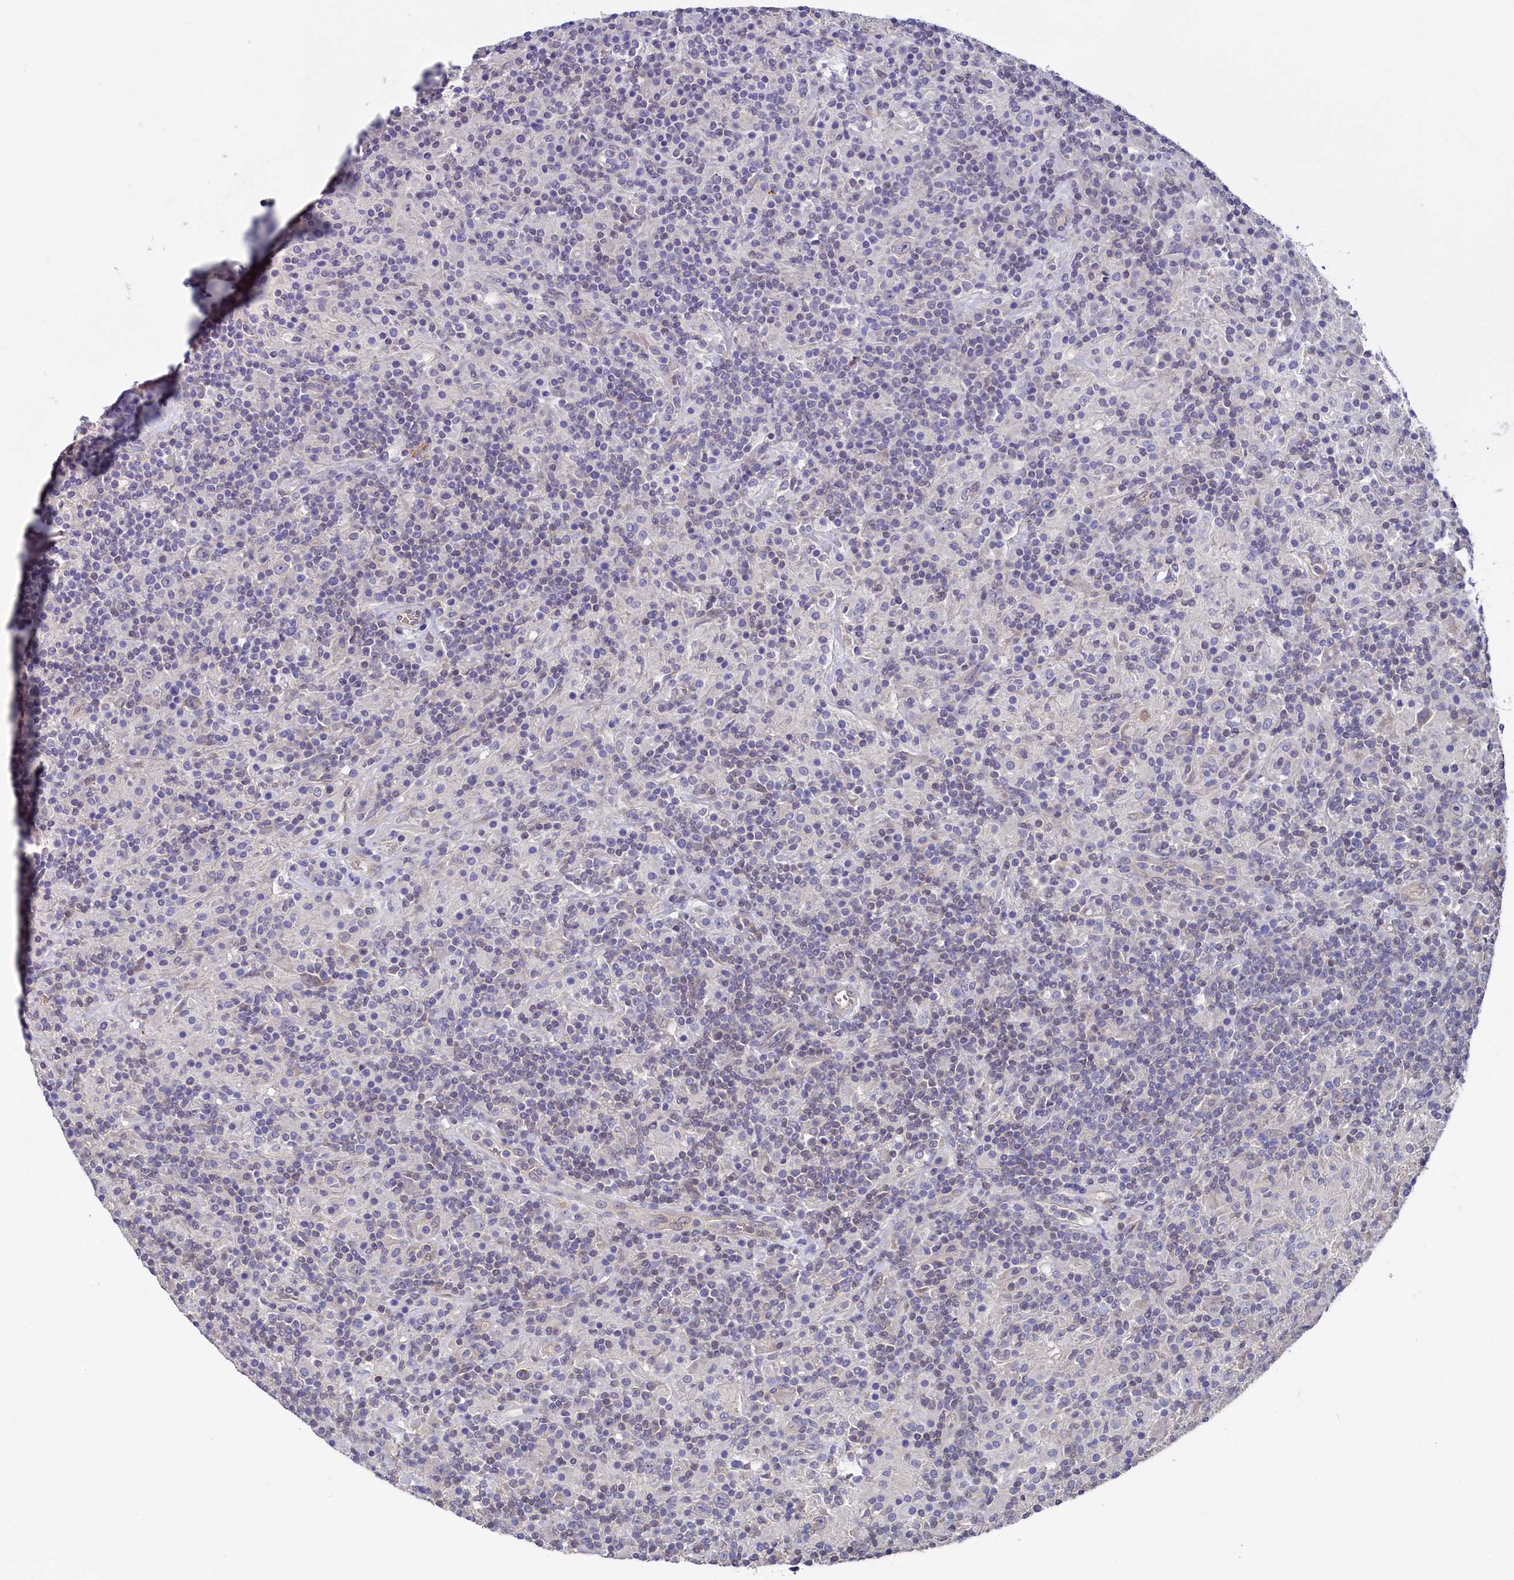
{"staining": {"intensity": "negative", "quantity": "none", "location": "none"}, "tissue": "lymphoma", "cell_type": "Tumor cells", "image_type": "cancer", "snomed": [{"axis": "morphology", "description": "Hodgkin's disease, NOS"}, {"axis": "topography", "description": "Lymph node"}], "caption": "Photomicrograph shows no protein positivity in tumor cells of lymphoma tissue.", "gene": "FLYWCH2", "patient": {"sex": "male", "age": 70}}